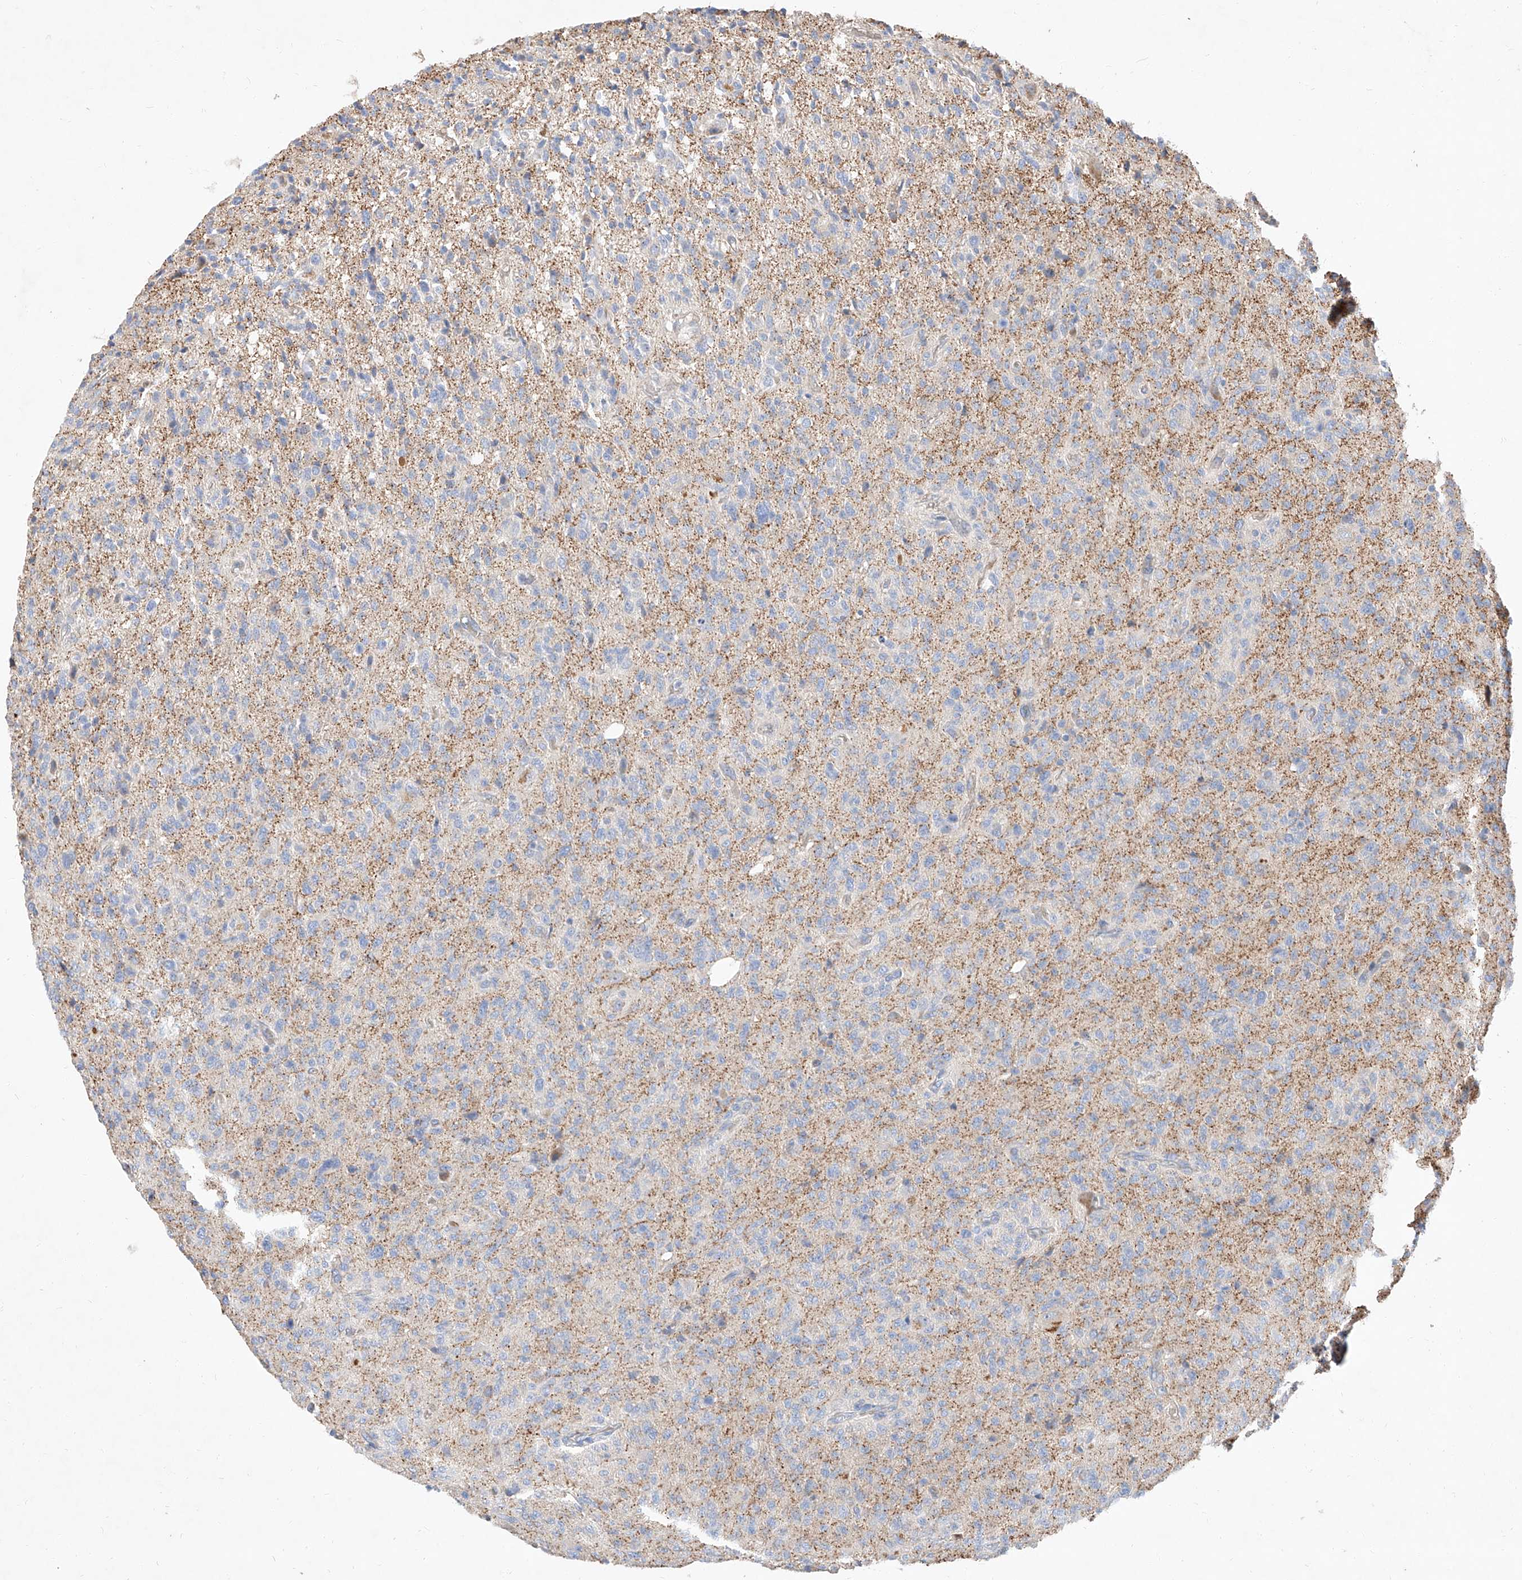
{"staining": {"intensity": "negative", "quantity": "none", "location": "none"}, "tissue": "glioma", "cell_type": "Tumor cells", "image_type": "cancer", "snomed": [{"axis": "morphology", "description": "Glioma, malignant, High grade"}, {"axis": "topography", "description": "Brain"}], "caption": "There is no significant staining in tumor cells of glioma.", "gene": "DIRAS3", "patient": {"sex": "female", "age": 57}}